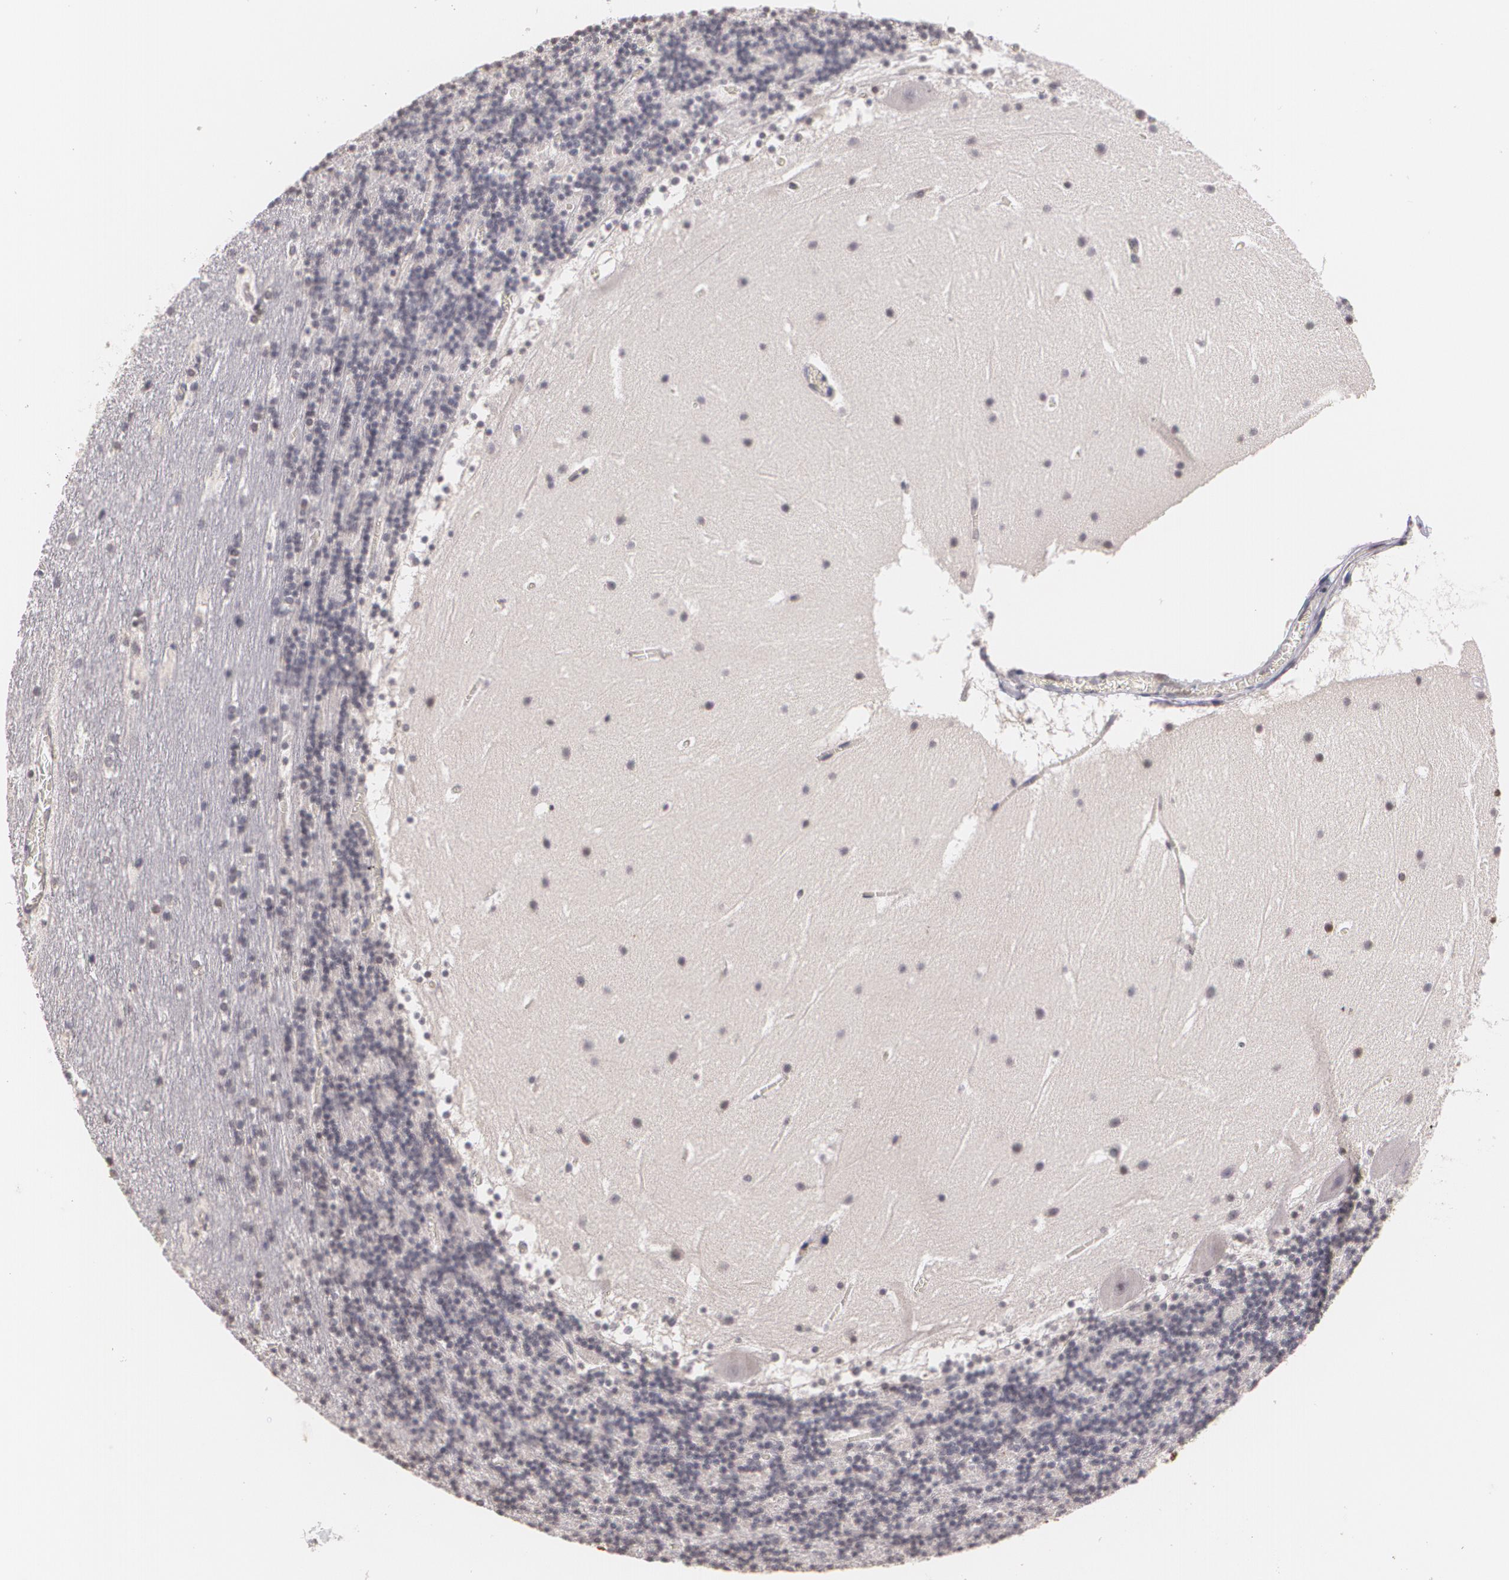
{"staining": {"intensity": "negative", "quantity": "none", "location": "none"}, "tissue": "cerebellum", "cell_type": "Cells in granular layer", "image_type": "normal", "snomed": [{"axis": "morphology", "description": "Normal tissue, NOS"}, {"axis": "topography", "description": "Cerebellum"}], "caption": "IHC of unremarkable cerebellum shows no positivity in cells in granular layer. Brightfield microscopy of immunohistochemistry stained with DAB (3,3'-diaminobenzidine) (brown) and hematoxylin (blue), captured at high magnification.", "gene": "THRB", "patient": {"sex": "male", "age": 45}}